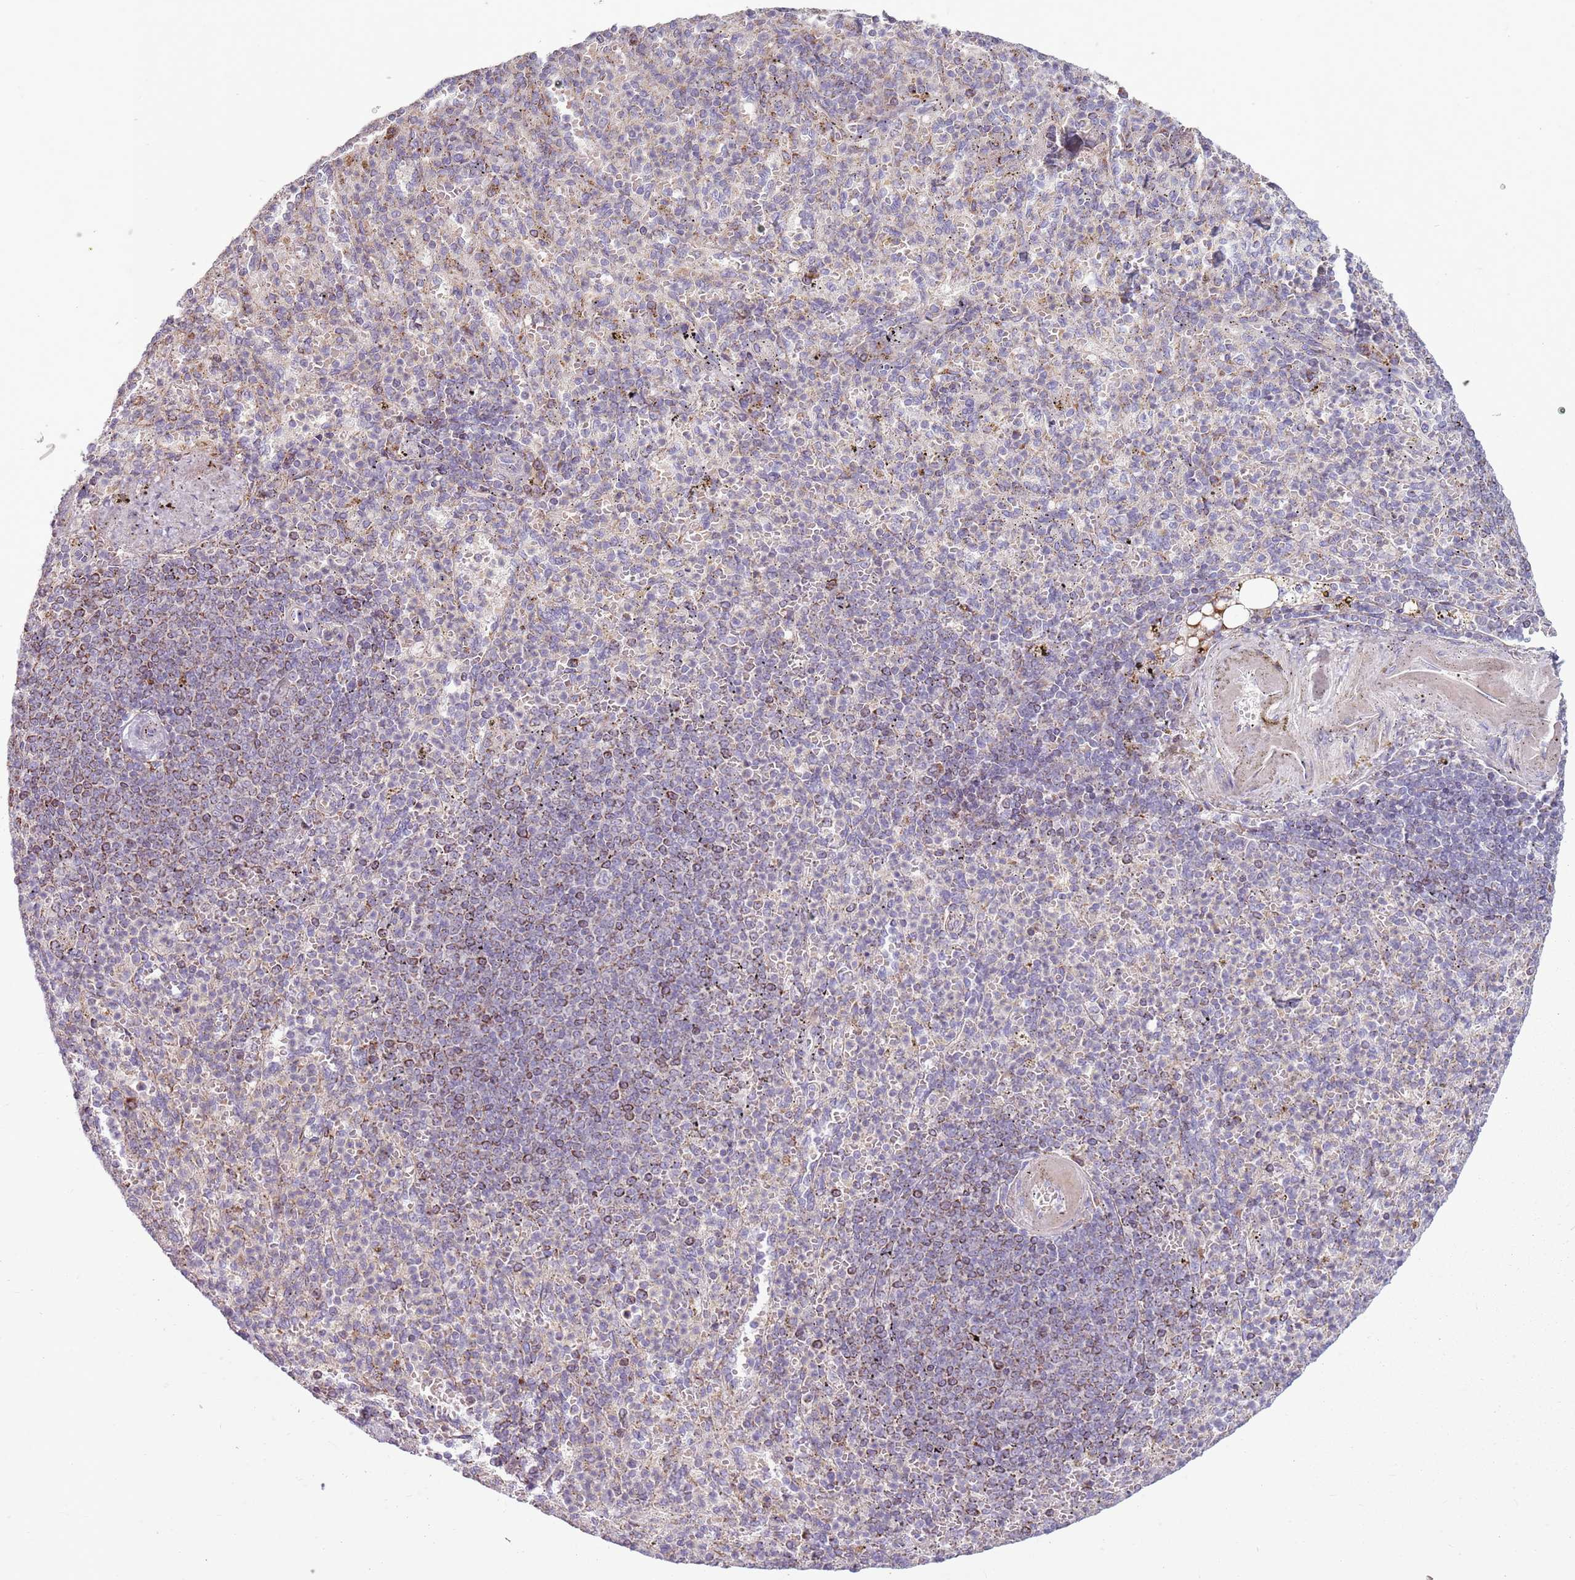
{"staining": {"intensity": "weak", "quantity": "<25%", "location": "cytoplasmic/membranous"}, "tissue": "spleen", "cell_type": "Cells in red pulp", "image_type": "normal", "snomed": [{"axis": "morphology", "description": "Normal tissue, NOS"}, {"axis": "topography", "description": "Spleen"}], "caption": "Immunohistochemistry (IHC) micrograph of normal spleen: human spleen stained with DAB (3,3'-diaminobenzidine) demonstrates no significant protein expression in cells in red pulp. (DAB immunohistochemistry with hematoxylin counter stain).", "gene": "ZNF530", "patient": {"sex": "female", "age": 74}}